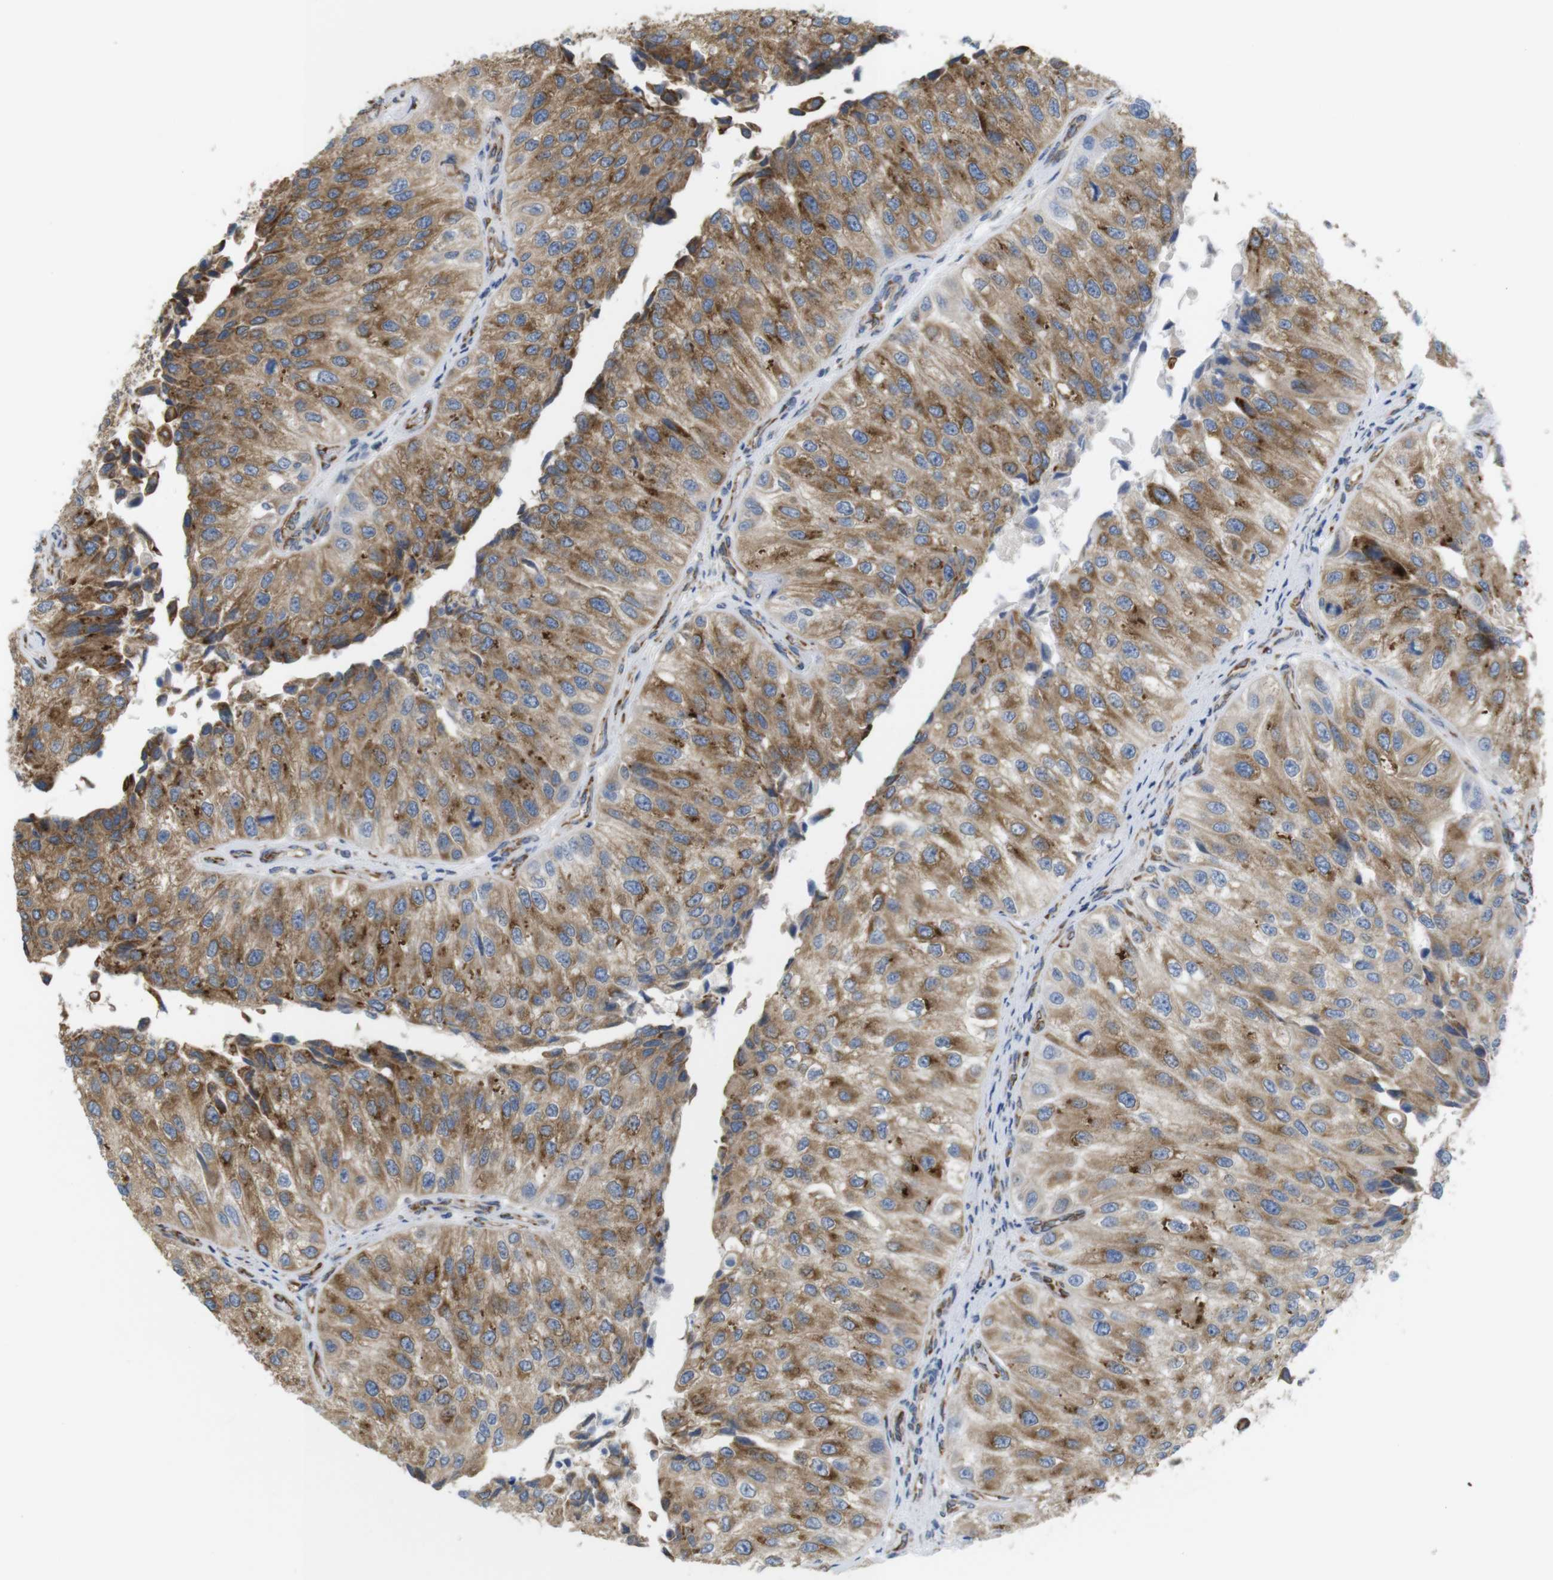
{"staining": {"intensity": "moderate", "quantity": ">75%", "location": "cytoplasmic/membranous"}, "tissue": "urothelial cancer", "cell_type": "Tumor cells", "image_type": "cancer", "snomed": [{"axis": "morphology", "description": "Urothelial carcinoma, High grade"}, {"axis": "topography", "description": "Kidney"}, {"axis": "topography", "description": "Urinary bladder"}], "caption": "Protein expression analysis of human urothelial cancer reveals moderate cytoplasmic/membranous staining in approximately >75% of tumor cells.", "gene": "PCNX2", "patient": {"sex": "male", "age": 77}}